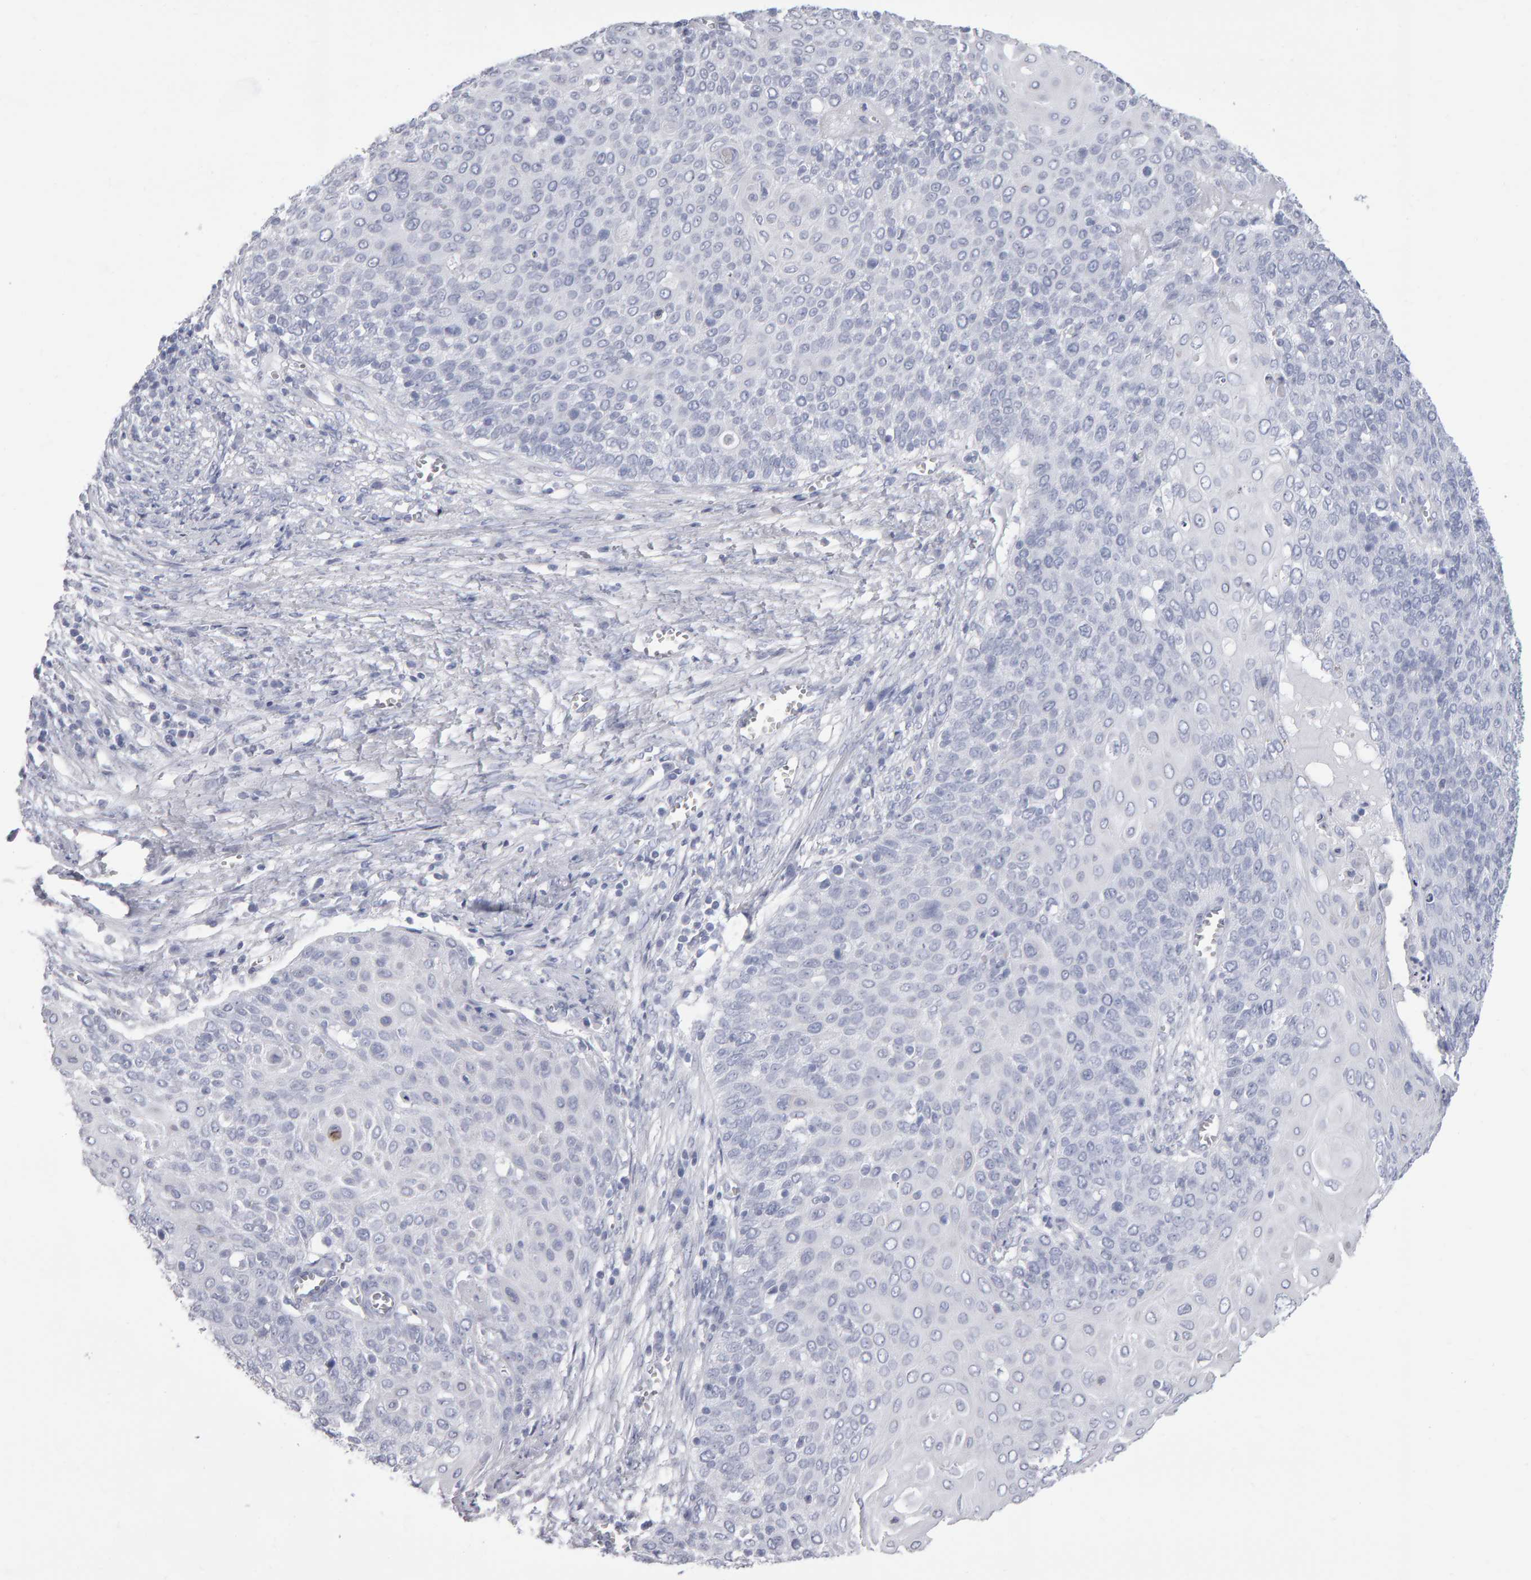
{"staining": {"intensity": "negative", "quantity": "none", "location": "none"}, "tissue": "cervical cancer", "cell_type": "Tumor cells", "image_type": "cancer", "snomed": [{"axis": "morphology", "description": "Squamous cell carcinoma, NOS"}, {"axis": "topography", "description": "Cervix"}], "caption": "Tumor cells show no significant staining in cervical cancer.", "gene": "NCDN", "patient": {"sex": "female", "age": 39}}